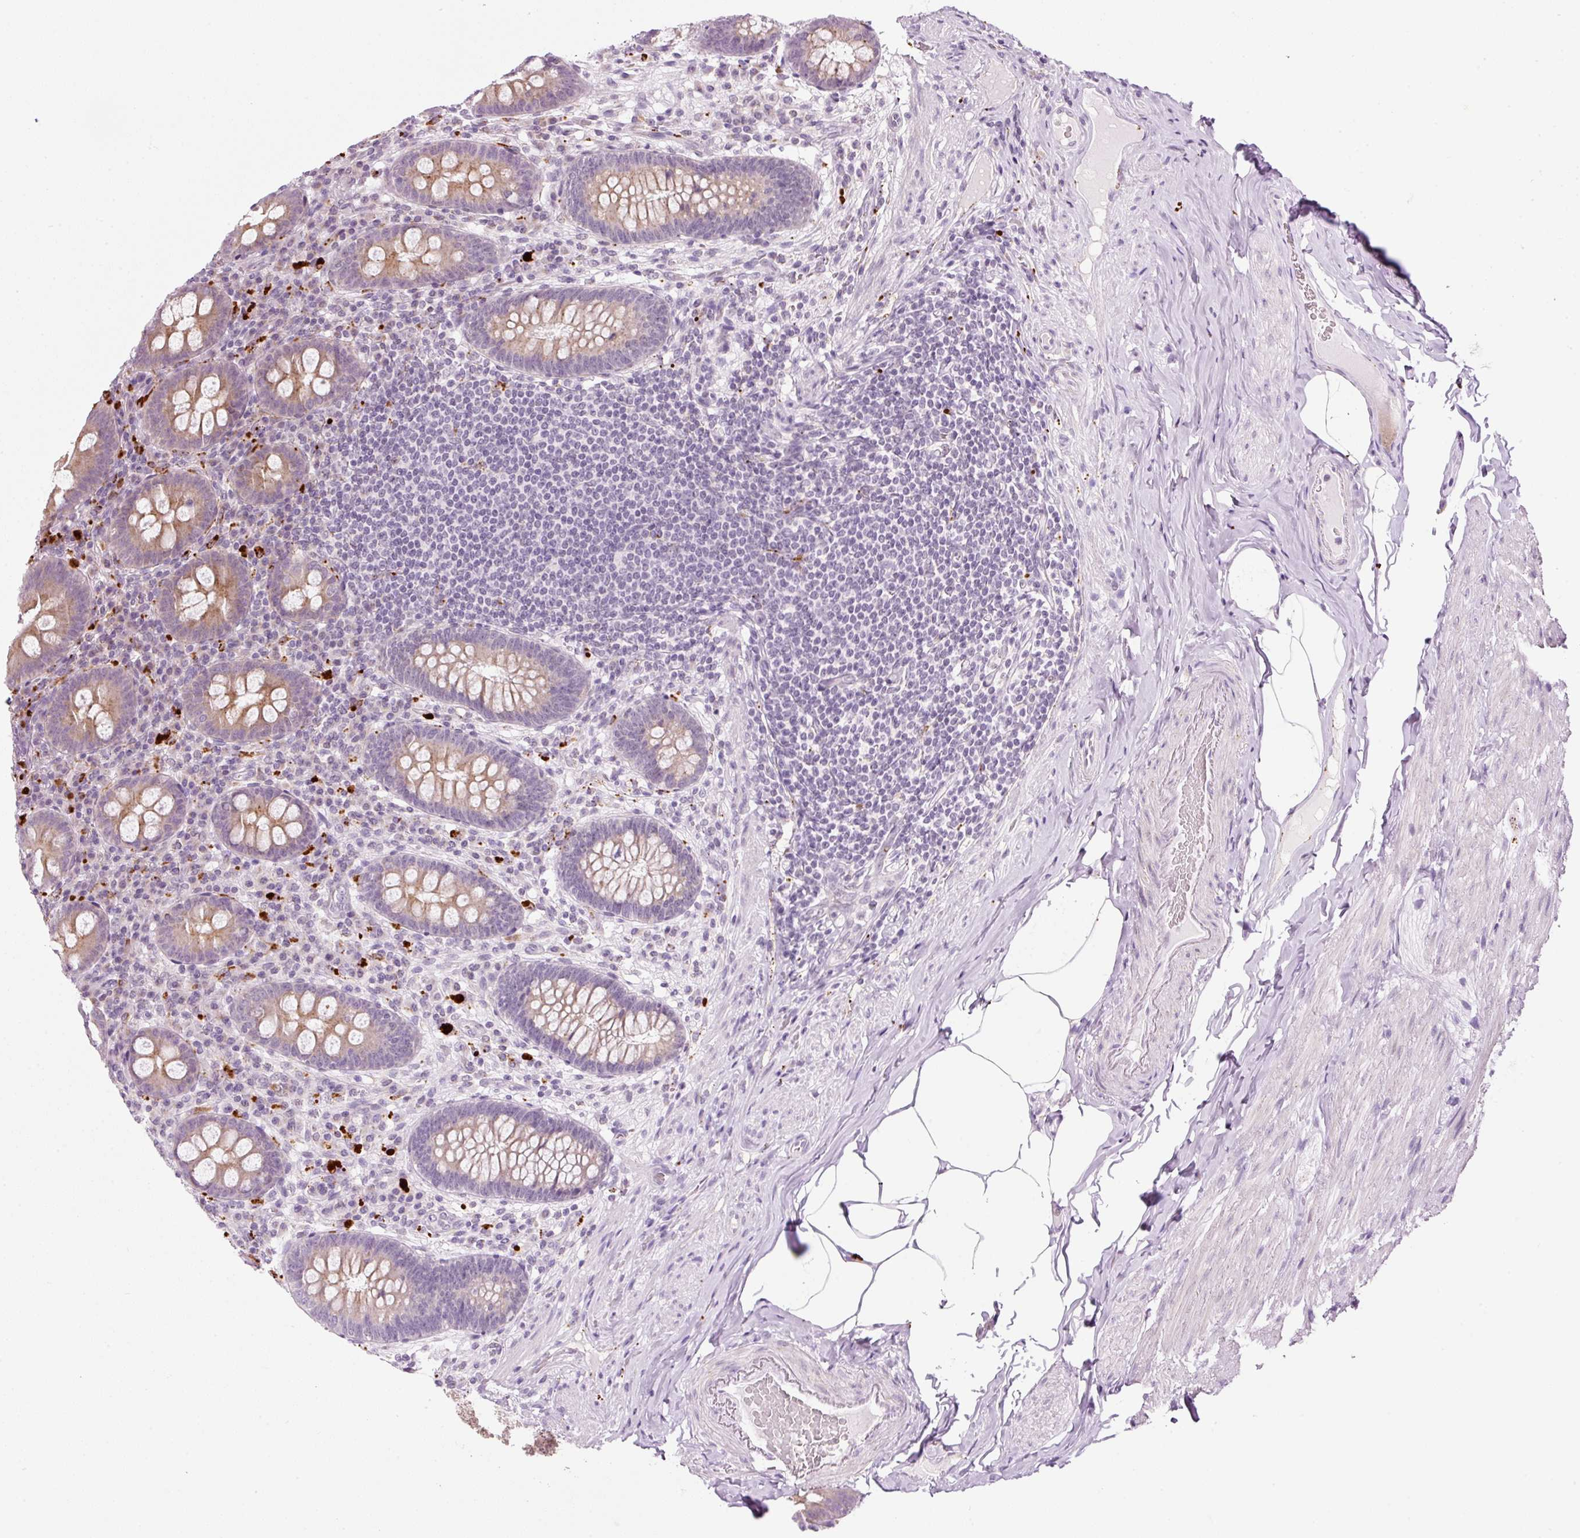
{"staining": {"intensity": "moderate", "quantity": ">75%", "location": "cytoplasmic/membranous"}, "tissue": "appendix", "cell_type": "Glandular cells", "image_type": "normal", "snomed": [{"axis": "morphology", "description": "Normal tissue, NOS"}, {"axis": "topography", "description": "Appendix"}], "caption": "Appendix stained with IHC demonstrates moderate cytoplasmic/membranous expression in approximately >75% of glandular cells. Using DAB (3,3'-diaminobenzidine) (brown) and hematoxylin (blue) stains, captured at high magnification using brightfield microscopy.", "gene": "ZNF639", "patient": {"sex": "male", "age": 71}}